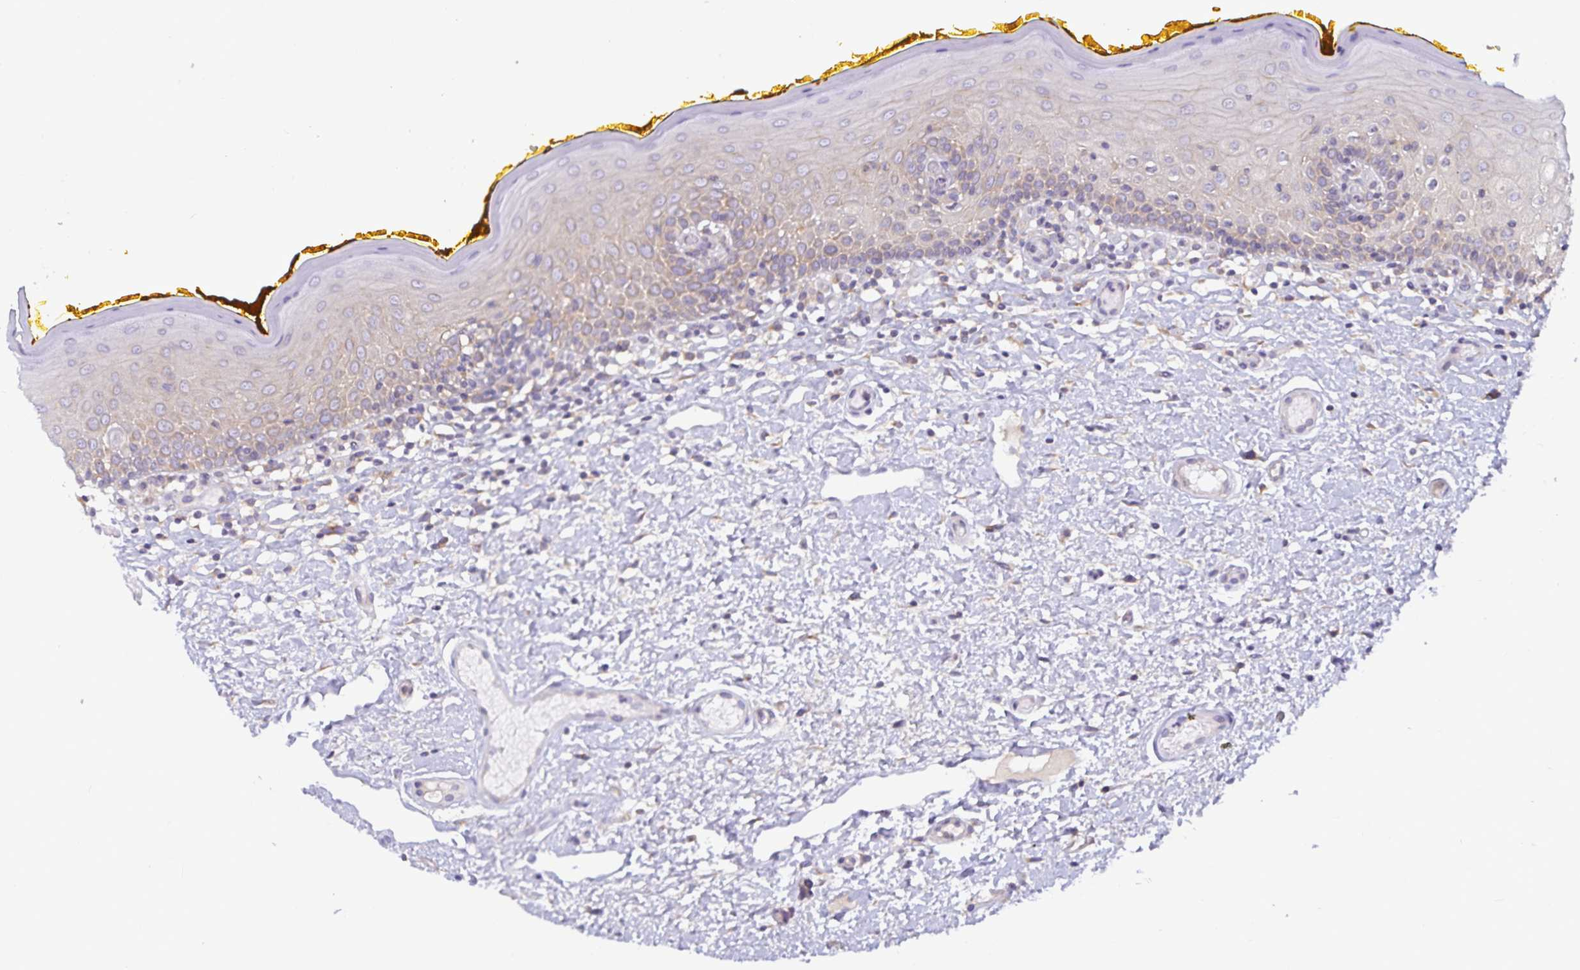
{"staining": {"intensity": "weak", "quantity": "25%-75%", "location": "cytoplasmic/membranous"}, "tissue": "oral mucosa", "cell_type": "Squamous epithelial cells", "image_type": "normal", "snomed": [{"axis": "morphology", "description": "Normal tissue, NOS"}, {"axis": "topography", "description": "Oral tissue"}, {"axis": "topography", "description": "Tounge, NOS"}], "caption": "Protein expression analysis of benign human oral mucosa reveals weak cytoplasmic/membranous positivity in approximately 25%-75% of squamous epithelial cells. (IHC, brightfield microscopy, high magnification).", "gene": "FAM120A", "patient": {"sex": "female", "age": 58}}